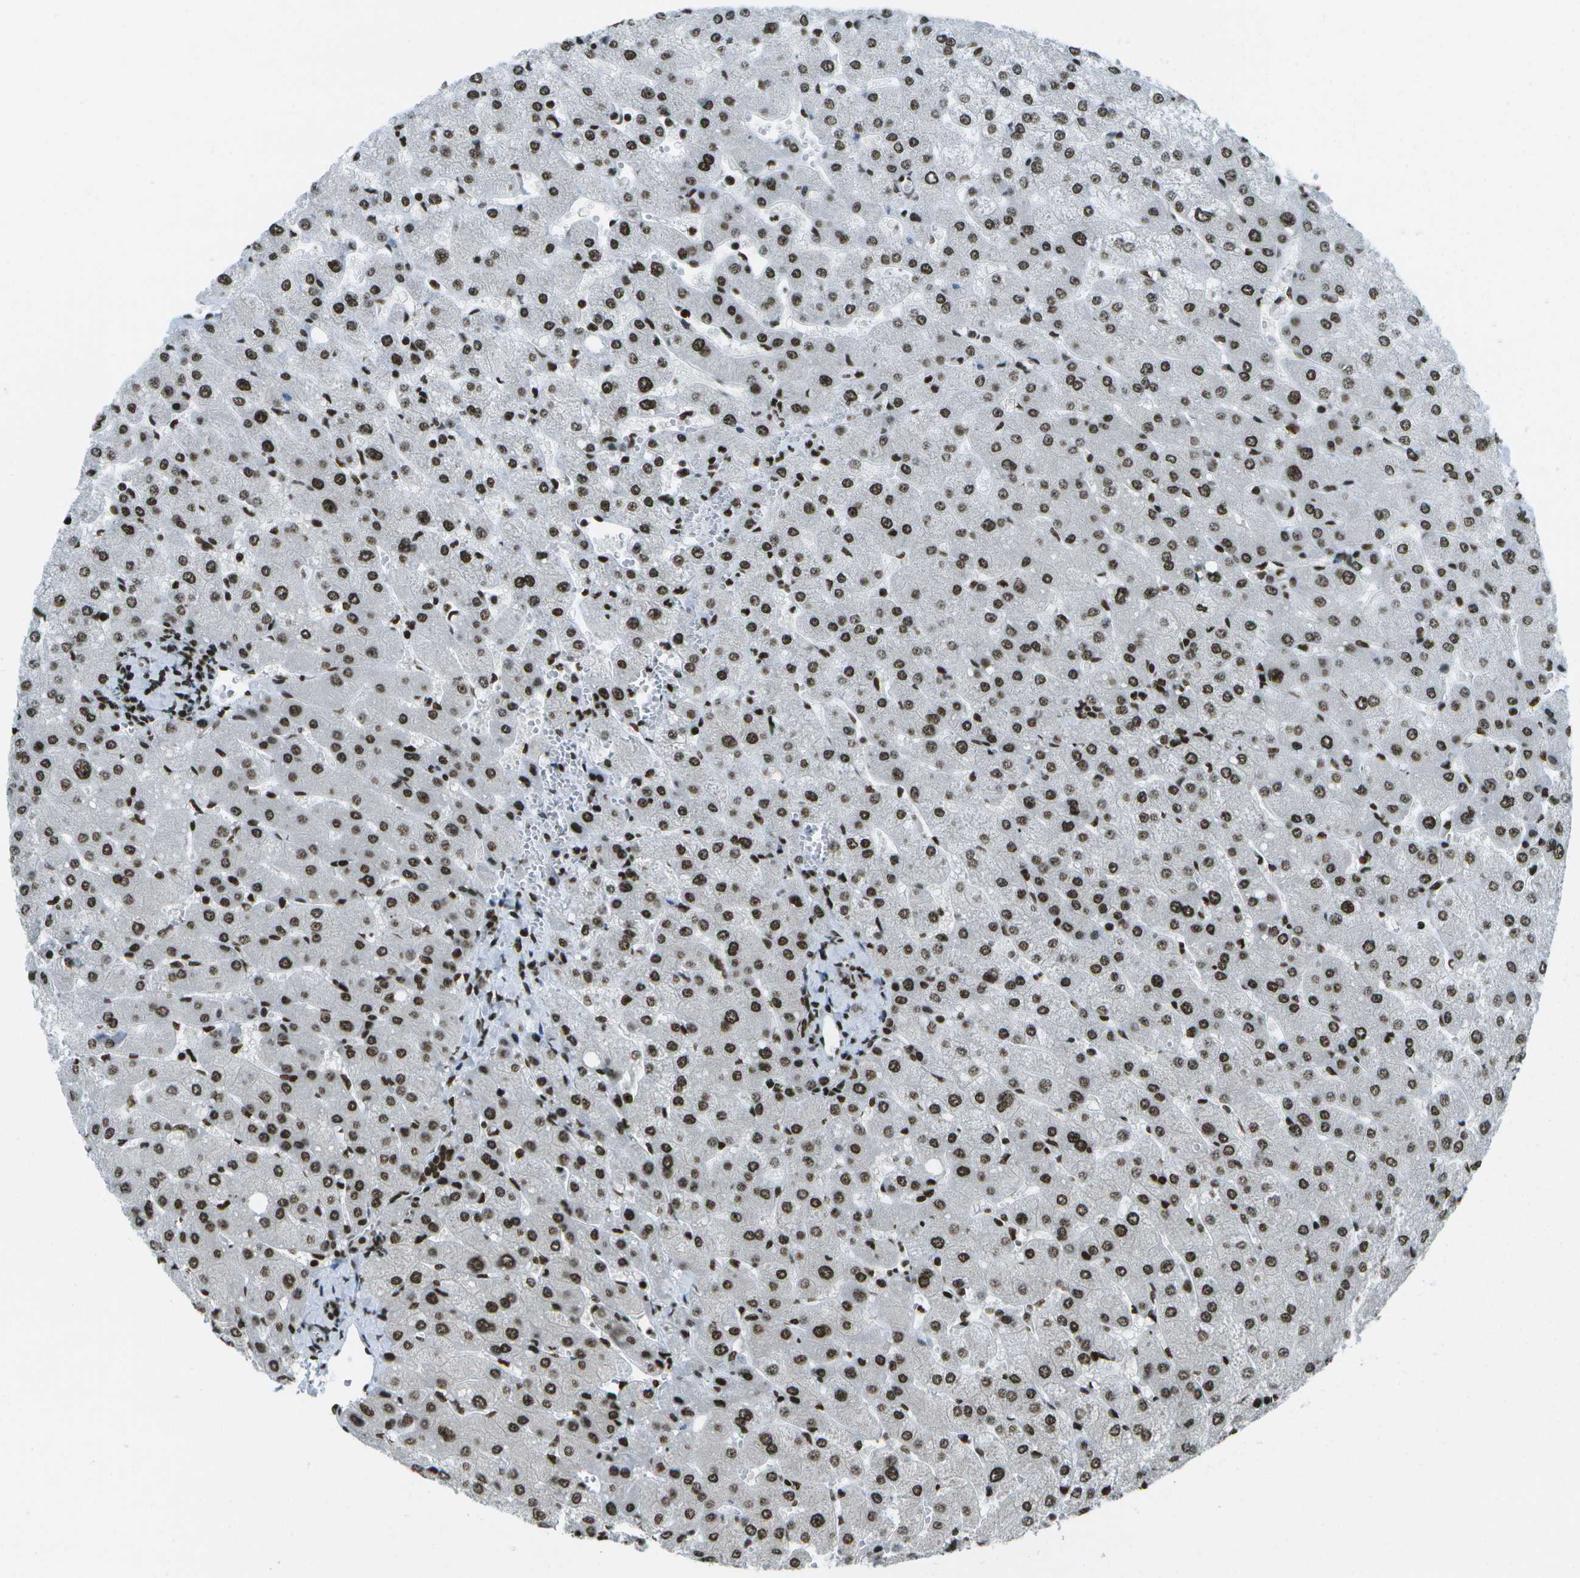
{"staining": {"intensity": "strong", "quantity": ">75%", "location": "nuclear"}, "tissue": "liver", "cell_type": "Cholangiocytes", "image_type": "normal", "snomed": [{"axis": "morphology", "description": "Normal tissue, NOS"}, {"axis": "topography", "description": "Liver"}], "caption": "High-magnification brightfield microscopy of normal liver stained with DAB (3,3'-diaminobenzidine) (brown) and counterstained with hematoxylin (blue). cholangiocytes exhibit strong nuclear expression is seen in about>75% of cells.", "gene": "GLYR1", "patient": {"sex": "male", "age": 55}}